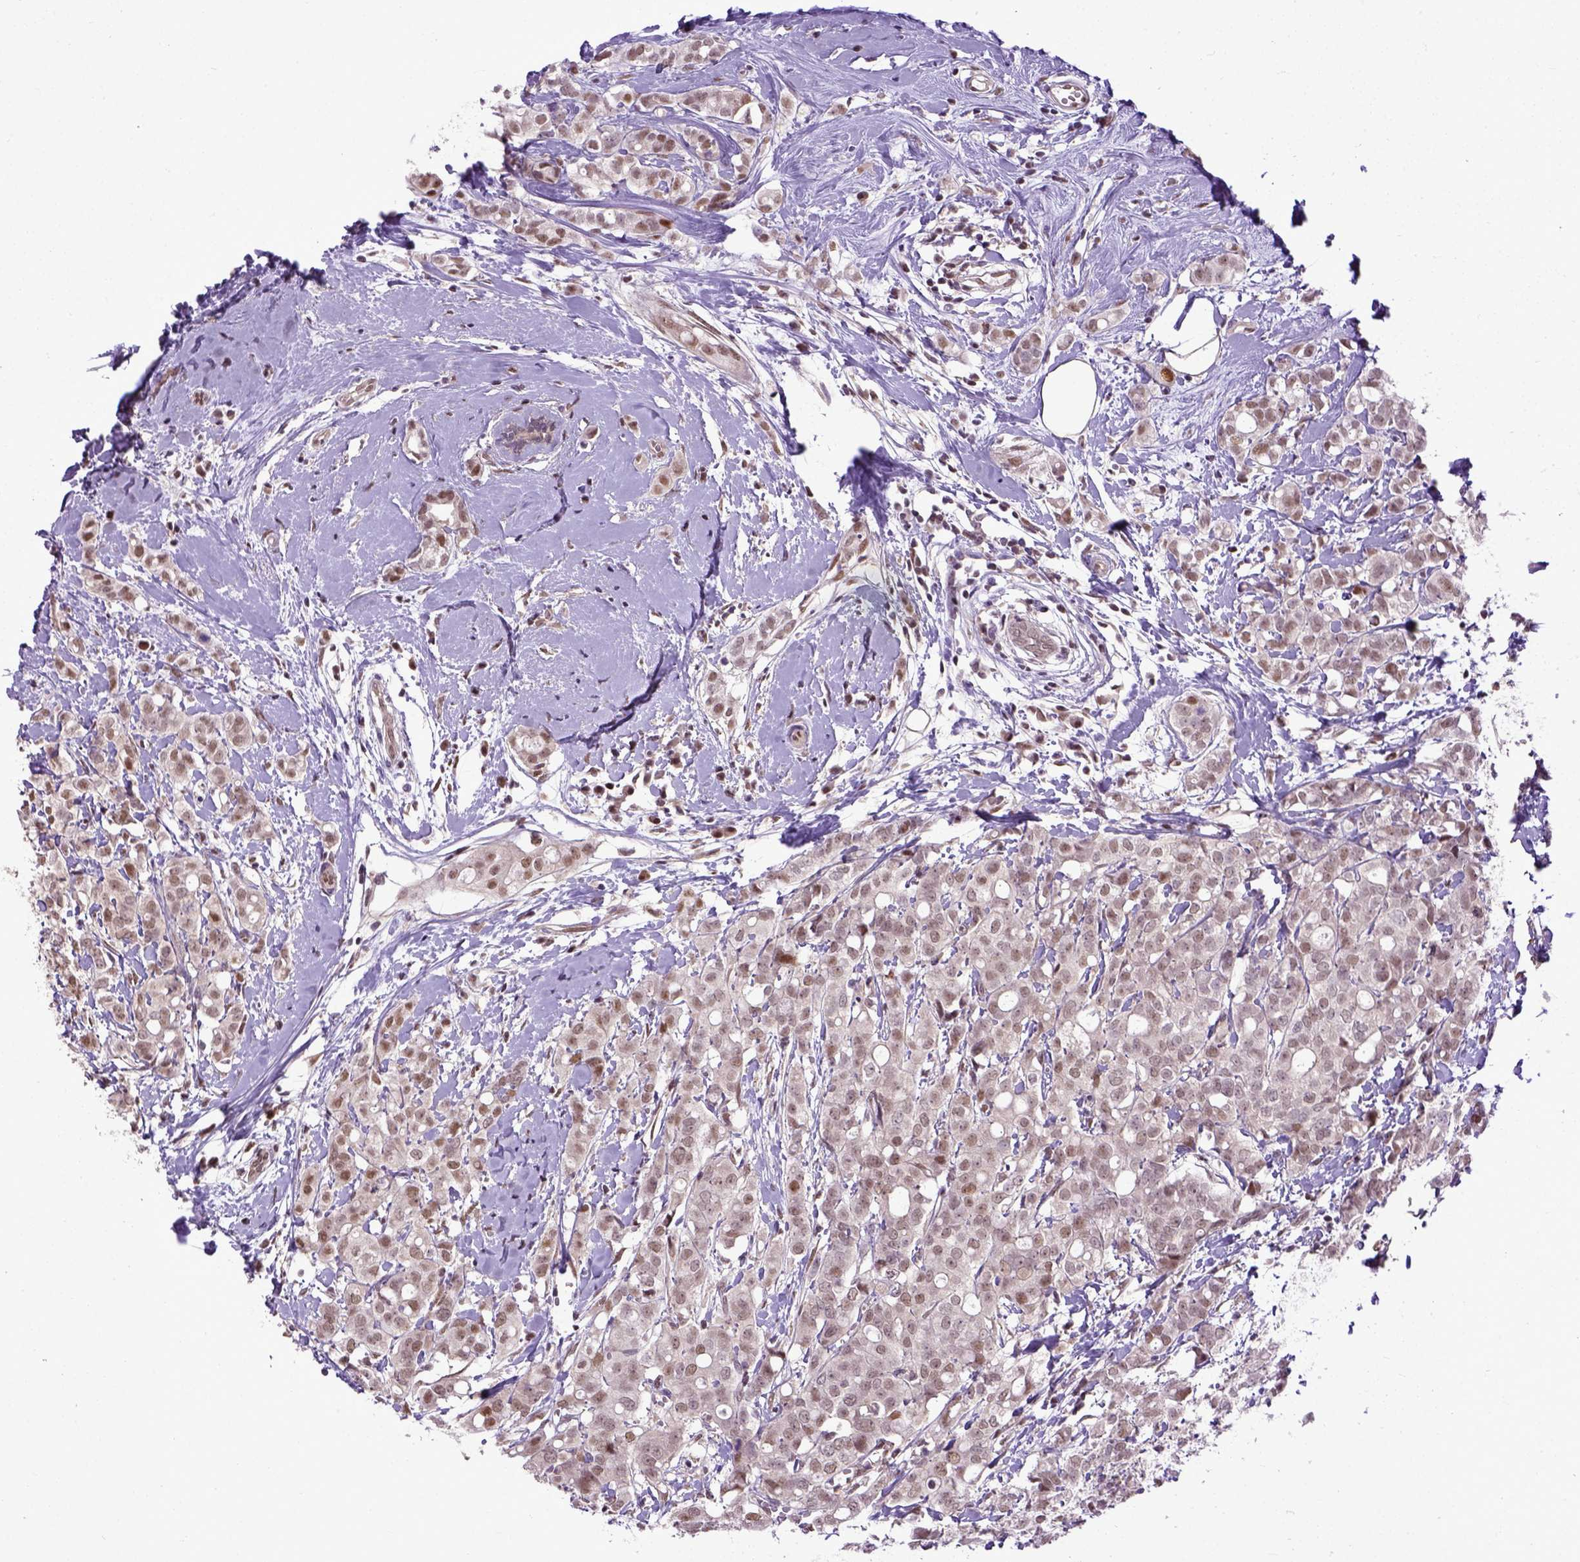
{"staining": {"intensity": "moderate", "quantity": ">75%", "location": "nuclear"}, "tissue": "breast cancer", "cell_type": "Tumor cells", "image_type": "cancer", "snomed": [{"axis": "morphology", "description": "Duct carcinoma"}, {"axis": "topography", "description": "Breast"}], "caption": "Protein staining displays moderate nuclear expression in about >75% of tumor cells in breast cancer. (brown staining indicates protein expression, while blue staining denotes nuclei).", "gene": "UBA3", "patient": {"sex": "female", "age": 40}}